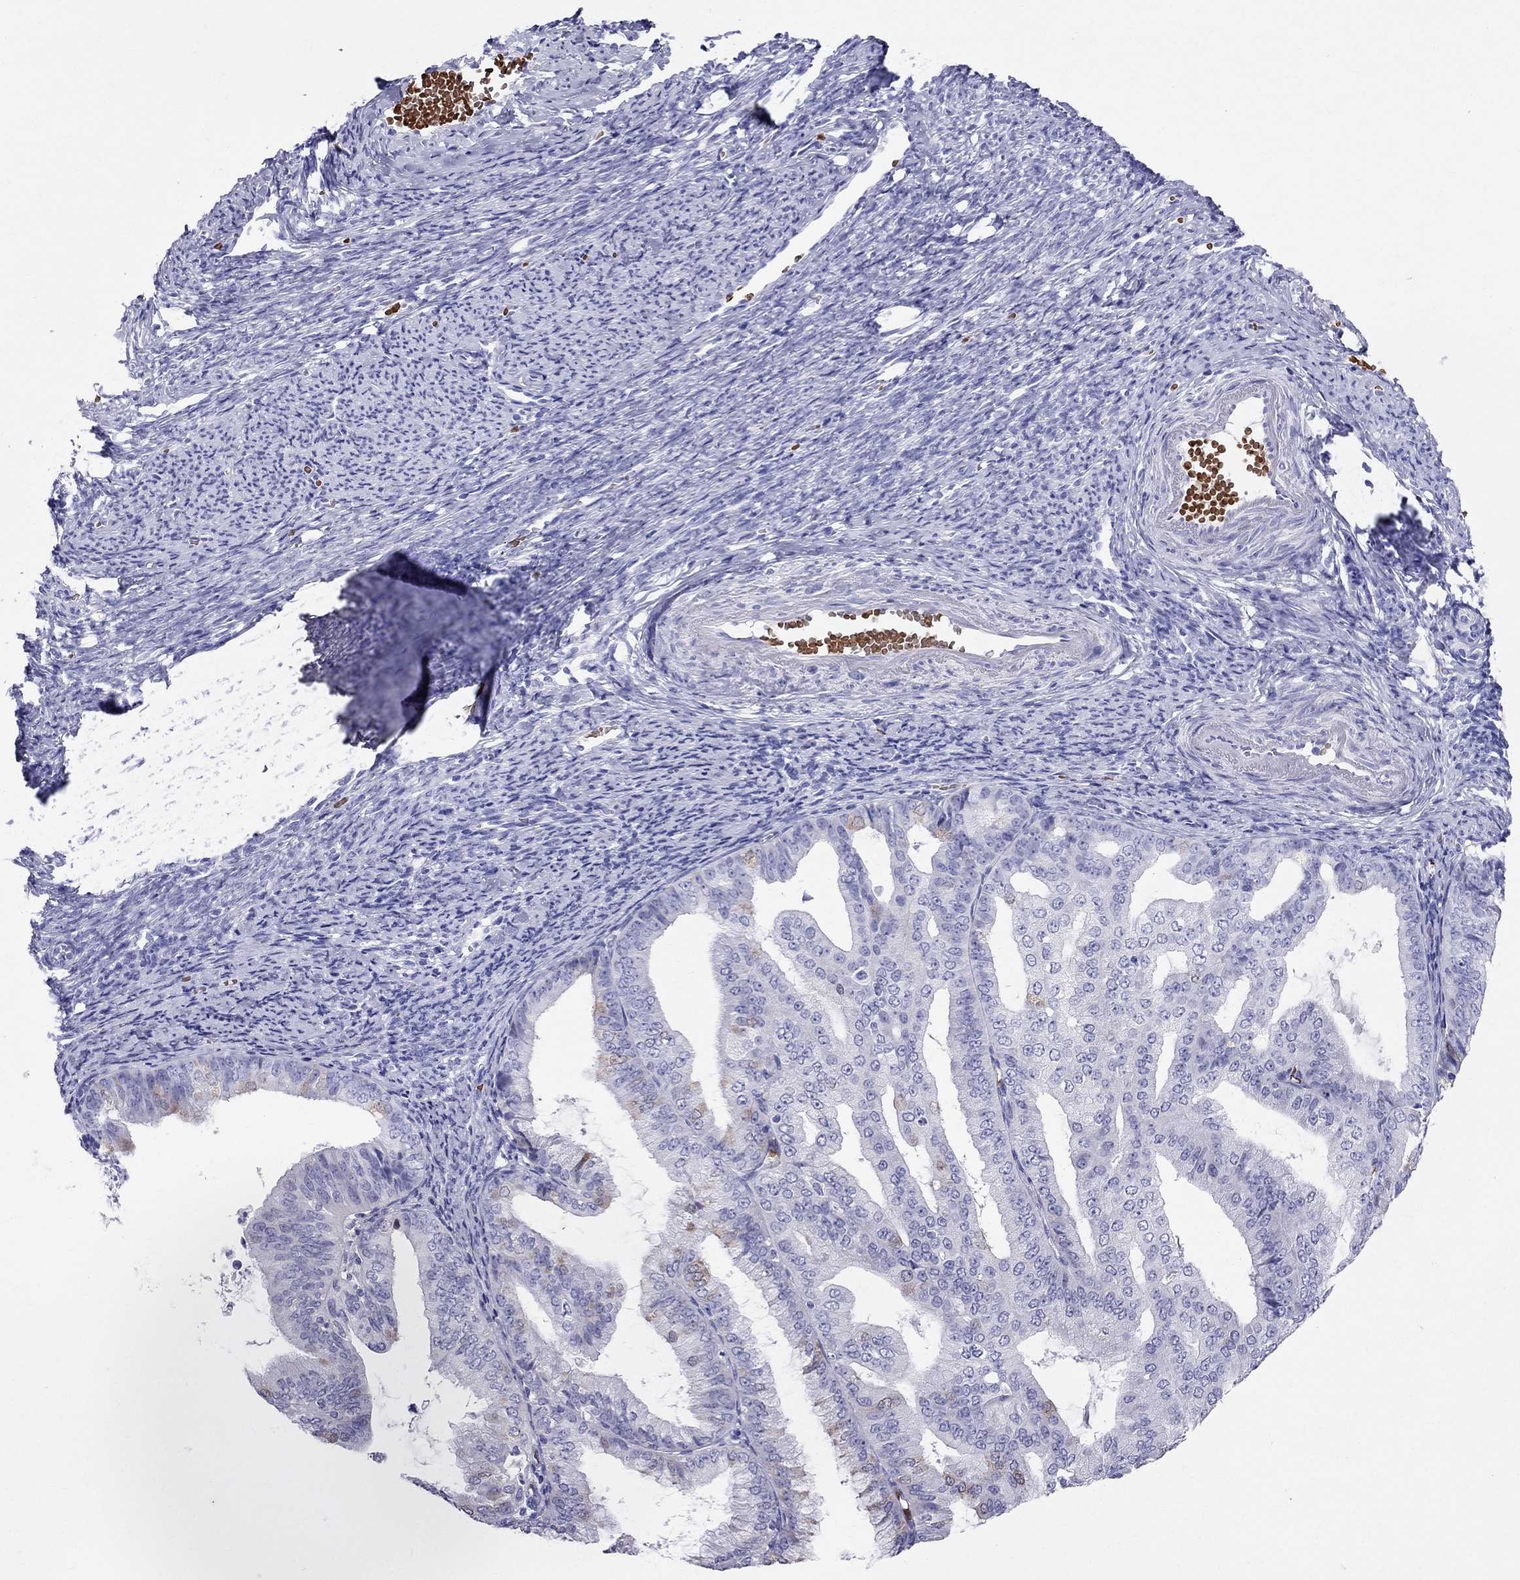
{"staining": {"intensity": "moderate", "quantity": "<25%", "location": "cytoplasmic/membranous"}, "tissue": "endometrial cancer", "cell_type": "Tumor cells", "image_type": "cancer", "snomed": [{"axis": "morphology", "description": "Adenocarcinoma, NOS"}, {"axis": "topography", "description": "Endometrium"}], "caption": "Moderate cytoplasmic/membranous protein expression is appreciated in approximately <25% of tumor cells in endometrial adenocarcinoma.", "gene": "DNAAF6", "patient": {"sex": "female", "age": 63}}